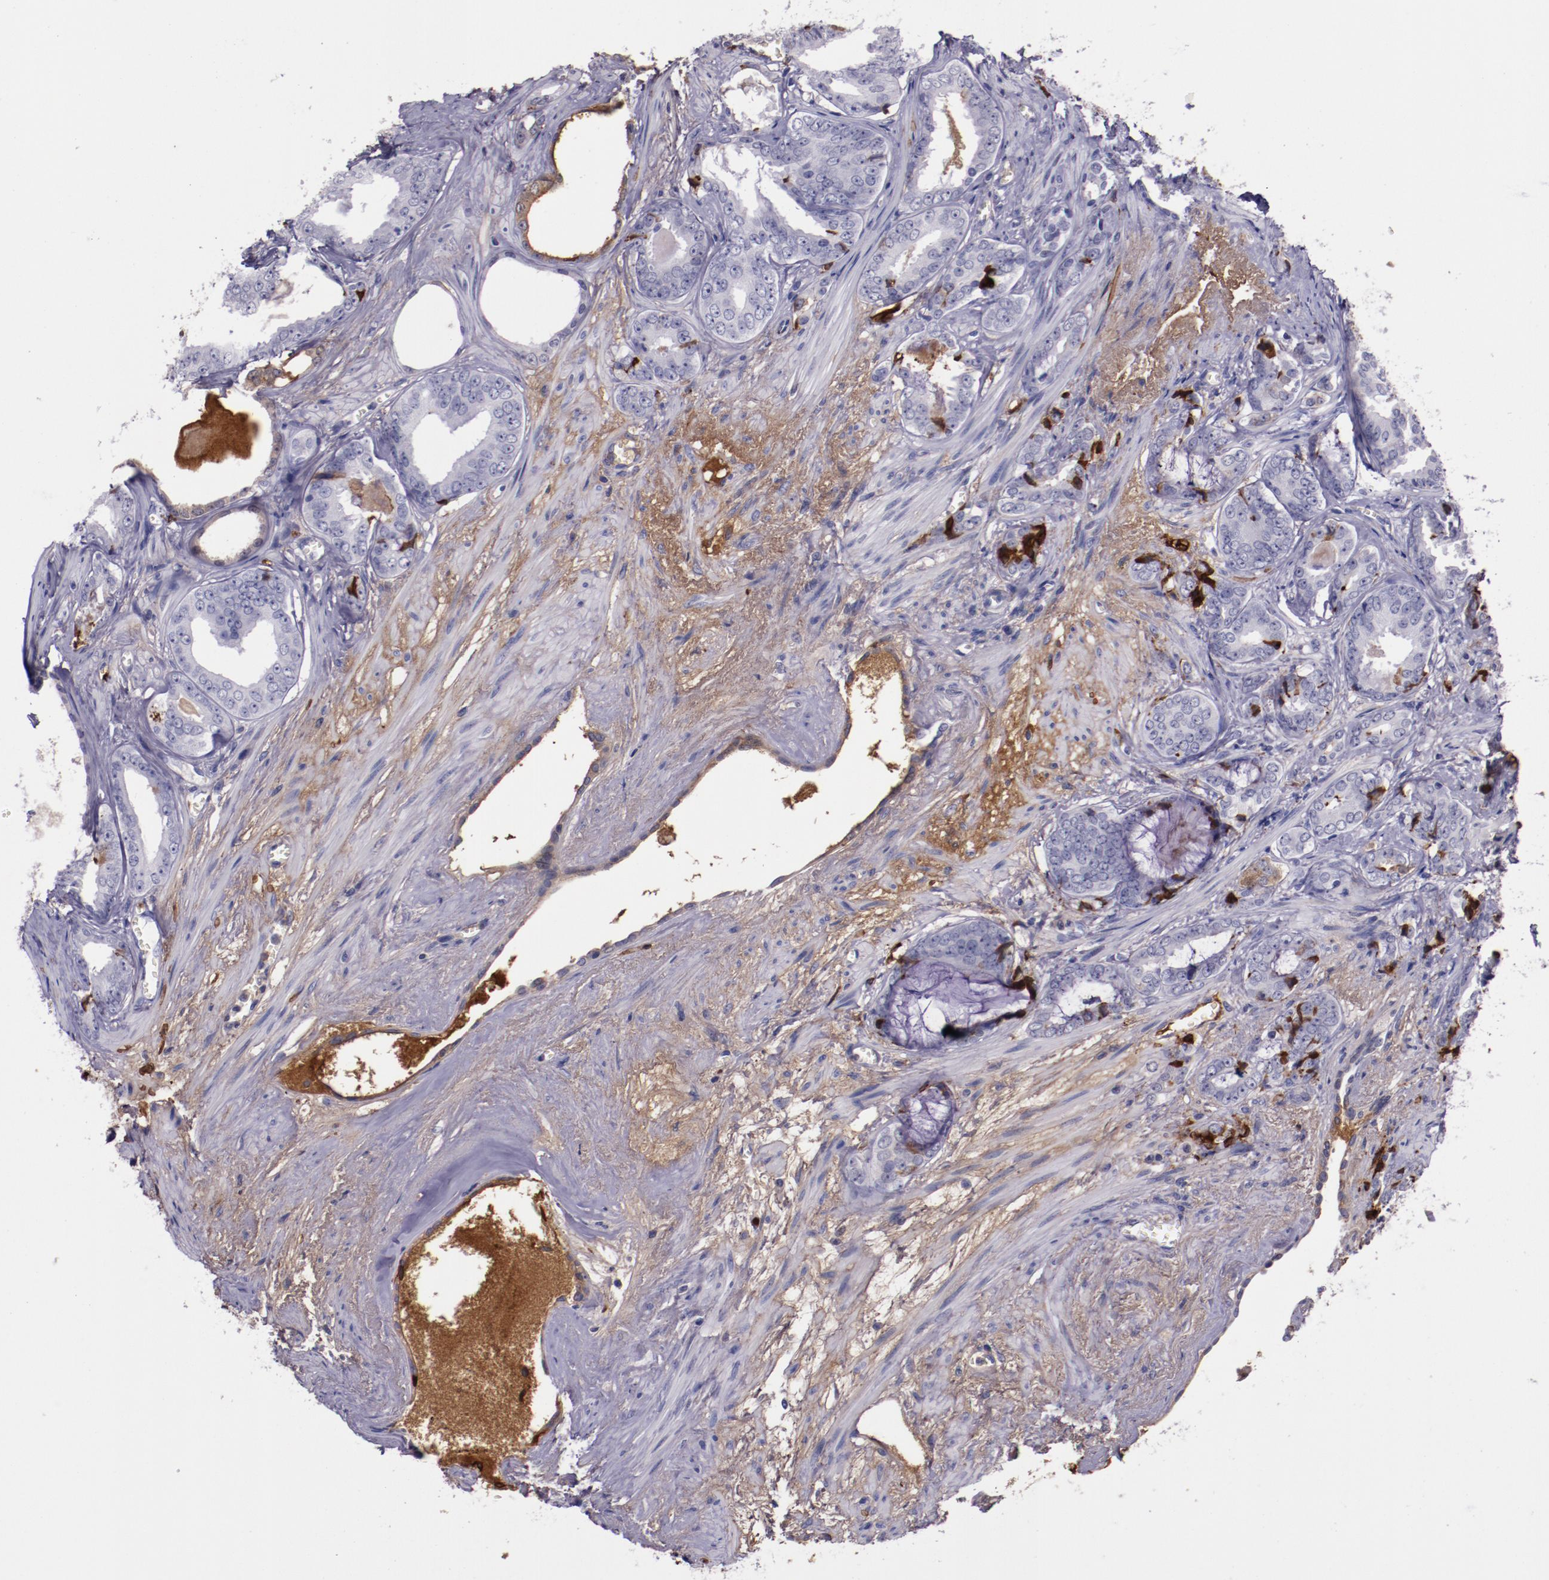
{"staining": {"intensity": "weak", "quantity": "<25%", "location": "cytoplasmic/membranous"}, "tissue": "prostate cancer", "cell_type": "Tumor cells", "image_type": "cancer", "snomed": [{"axis": "morphology", "description": "Adenocarcinoma, Medium grade"}, {"axis": "topography", "description": "Prostate"}], "caption": "A high-resolution photomicrograph shows immunohistochemistry (IHC) staining of prostate cancer (adenocarcinoma (medium-grade)), which reveals no significant positivity in tumor cells.", "gene": "APOH", "patient": {"sex": "male", "age": 79}}